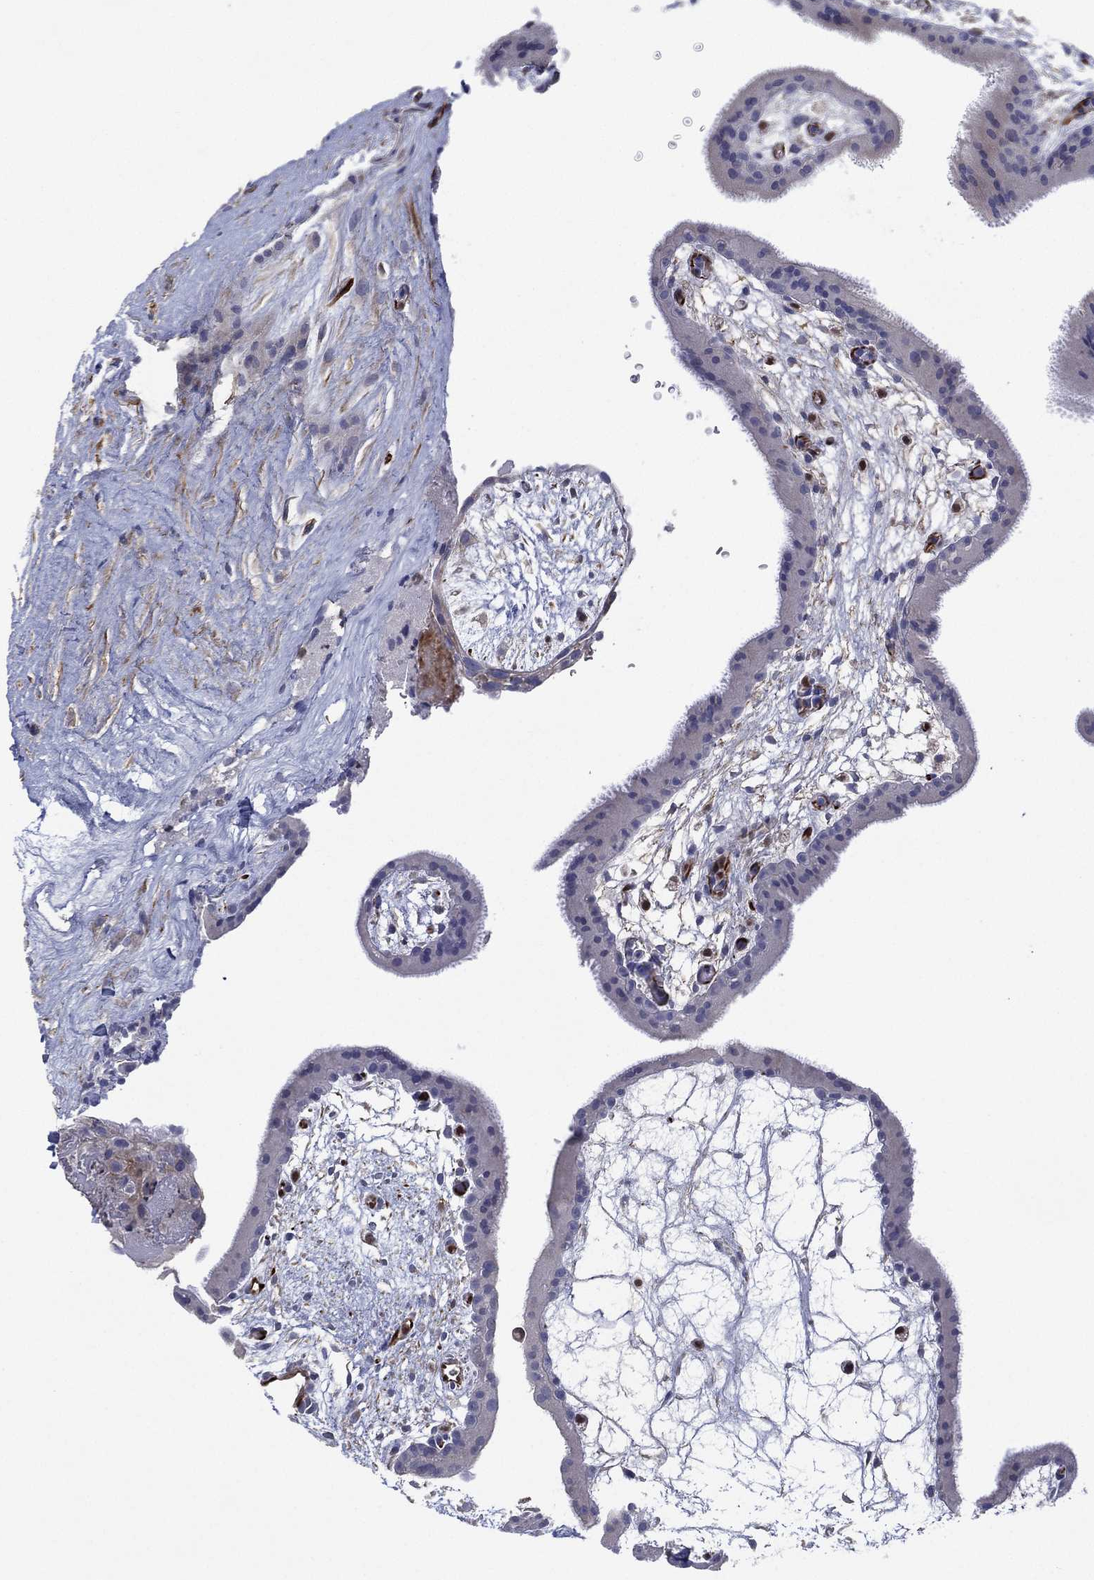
{"staining": {"intensity": "negative", "quantity": "none", "location": "none"}, "tissue": "placenta", "cell_type": "Decidual cells", "image_type": "normal", "snomed": [{"axis": "morphology", "description": "Normal tissue, NOS"}, {"axis": "topography", "description": "Placenta"}], "caption": "IHC micrograph of normal placenta: human placenta stained with DAB (3,3'-diaminobenzidine) shows no significant protein expression in decidual cells.", "gene": "FLI1", "patient": {"sex": "female", "age": 19}}